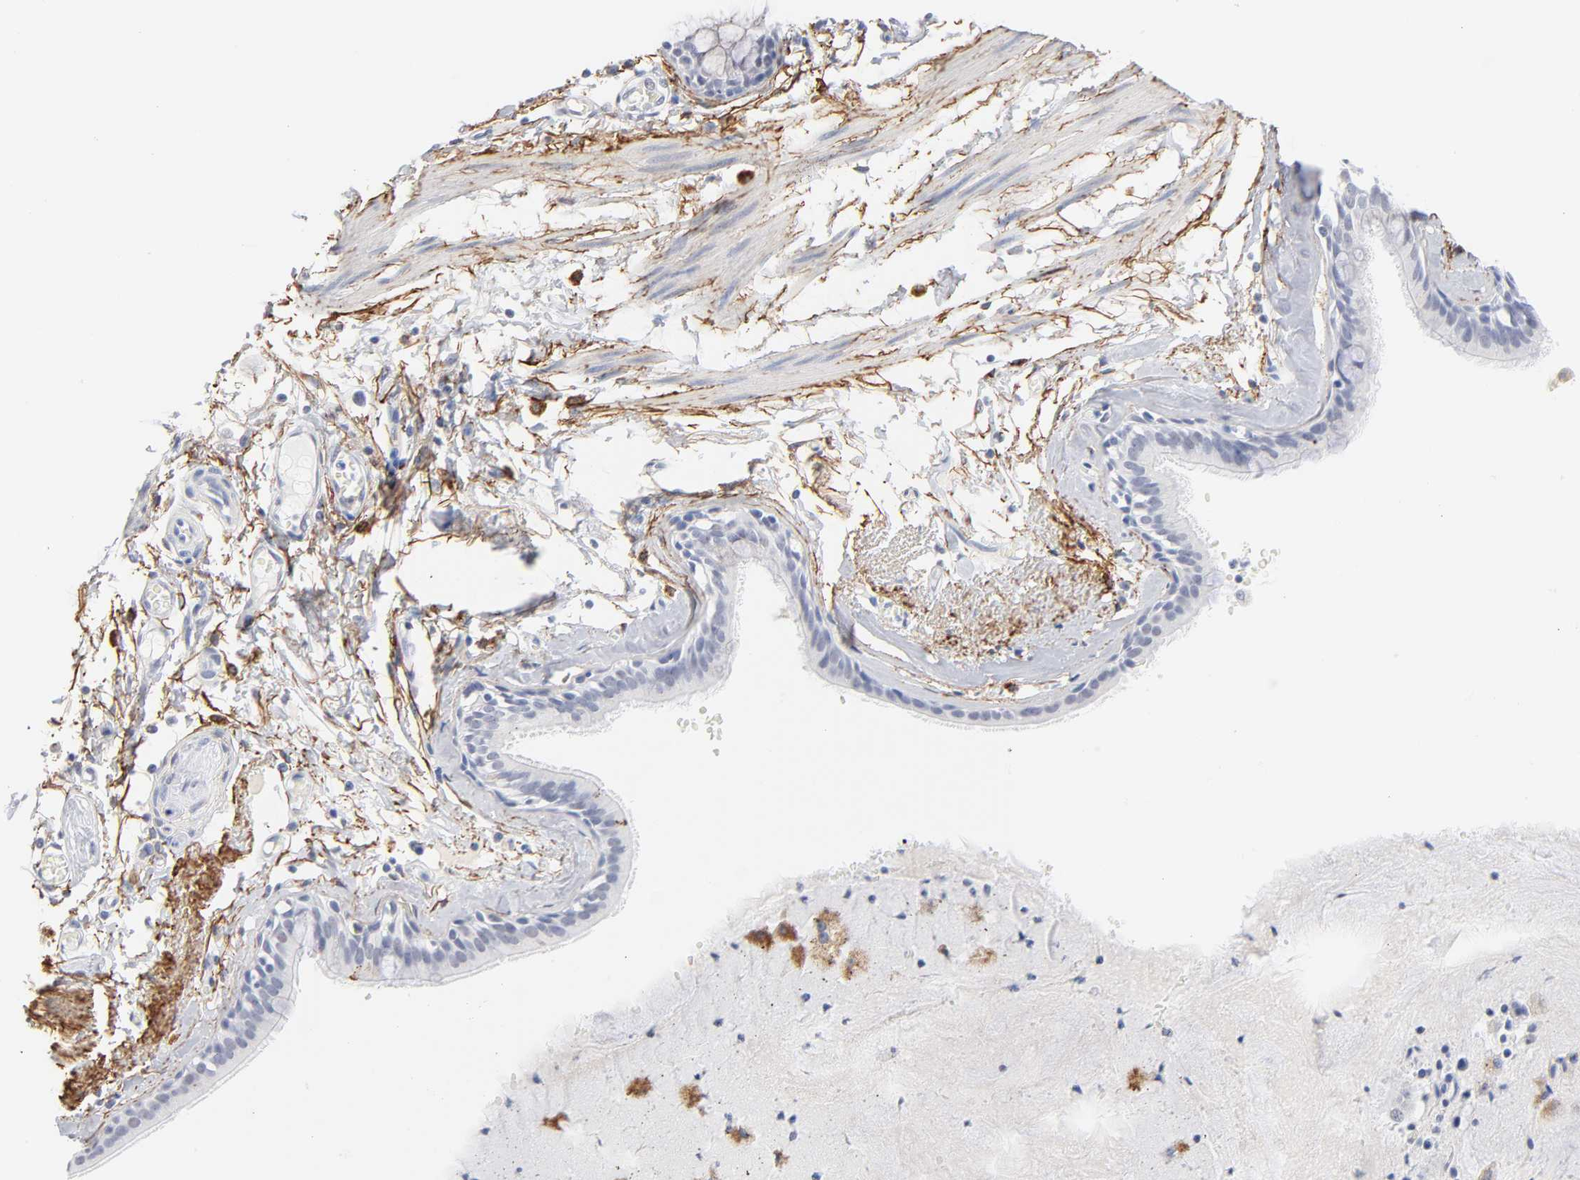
{"staining": {"intensity": "negative", "quantity": "none", "location": "none"}, "tissue": "bronchus", "cell_type": "Respiratory epithelial cells", "image_type": "normal", "snomed": [{"axis": "morphology", "description": "Normal tissue, NOS"}, {"axis": "topography", "description": "Bronchus"}, {"axis": "topography", "description": "Lung"}], "caption": "DAB (3,3'-diaminobenzidine) immunohistochemical staining of benign human bronchus shows no significant staining in respiratory epithelial cells. (DAB (3,3'-diaminobenzidine) immunohistochemistry, high magnification).", "gene": "LTBP2", "patient": {"sex": "female", "age": 56}}